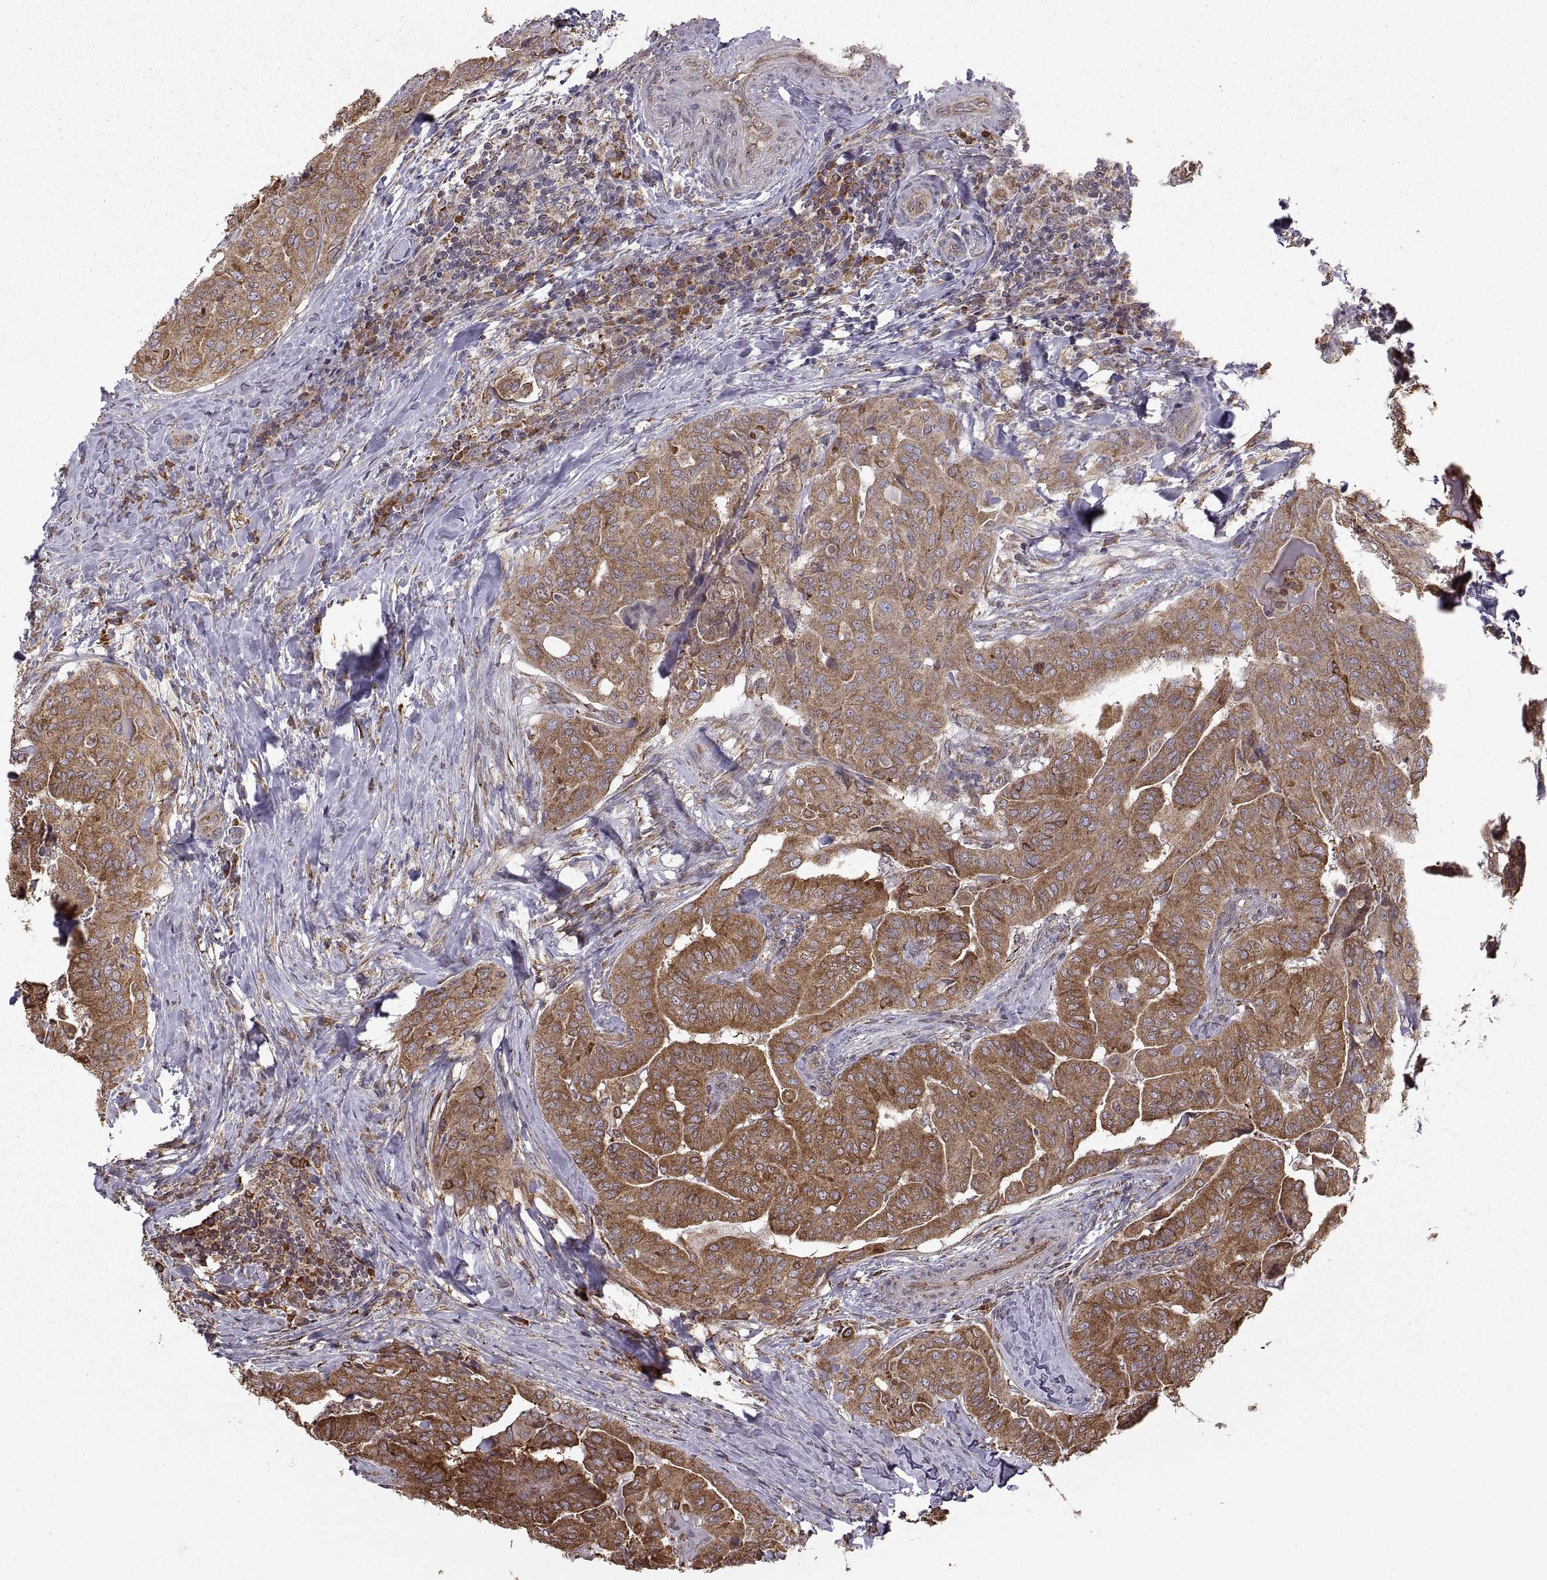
{"staining": {"intensity": "strong", "quantity": "25%-75%", "location": "cytoplasmic/membranous"}, "tissue": "thyroid cancer", "cell_type": "Tumor cells", "image_type": "cancer", "snomed": [{"axis": "morphology", "description": "Papillary adenocarcinoma, NOS"}, {"axis": "topography", "description": "Thyroid gland"}], "caption": "Strong cytoplasmic/membranous staining for a protein is present in approximately 25%-75% of tumor cells of thyroid cancer using IHC.", "gene": "PDIA3", "patient": {"sex": "female", "age": 68}}